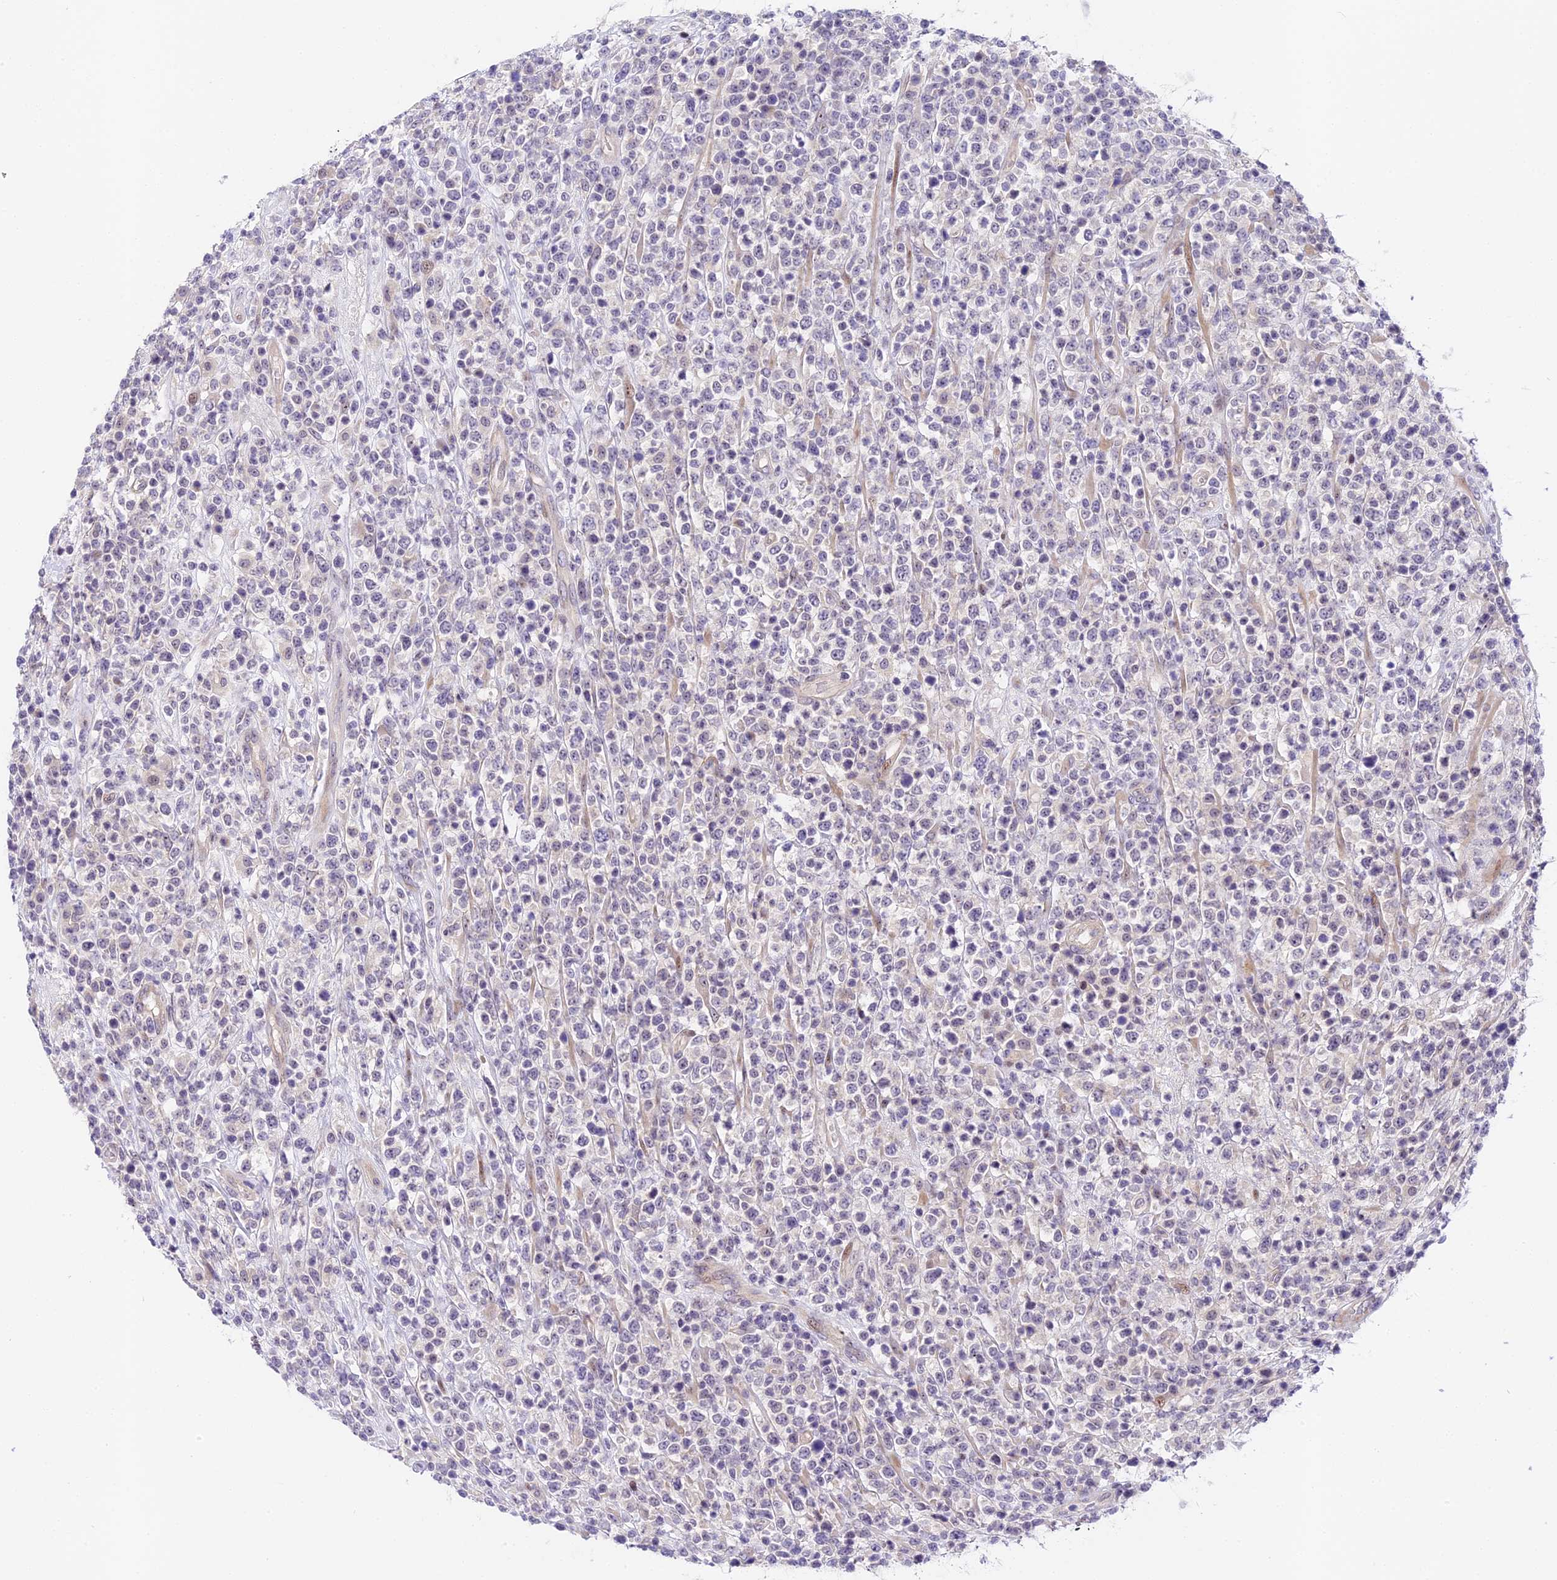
{"staining": {"intensity": "negative", "quantity": "none", "location": "none"}, "tissue": "lymphoma", "cell_type": "Tumor cells", "image_type": "cancer", "snomed": [{"axis": "morphology", "description": "Malignant lymphoma, non-Hodgkin's type, High grade"}, {"axis": "topography", "description": "Colon"}], "caption": "Protein analysis of lymphoma exhibits no significant staining in tumor cells. (DAB (3,3'-diaminobenzidine) immunohistochemistry visualized using brightfield microscopy, high magnification).", "gene": "MIDN", "patient": {"sex": "female", "age": 53}}